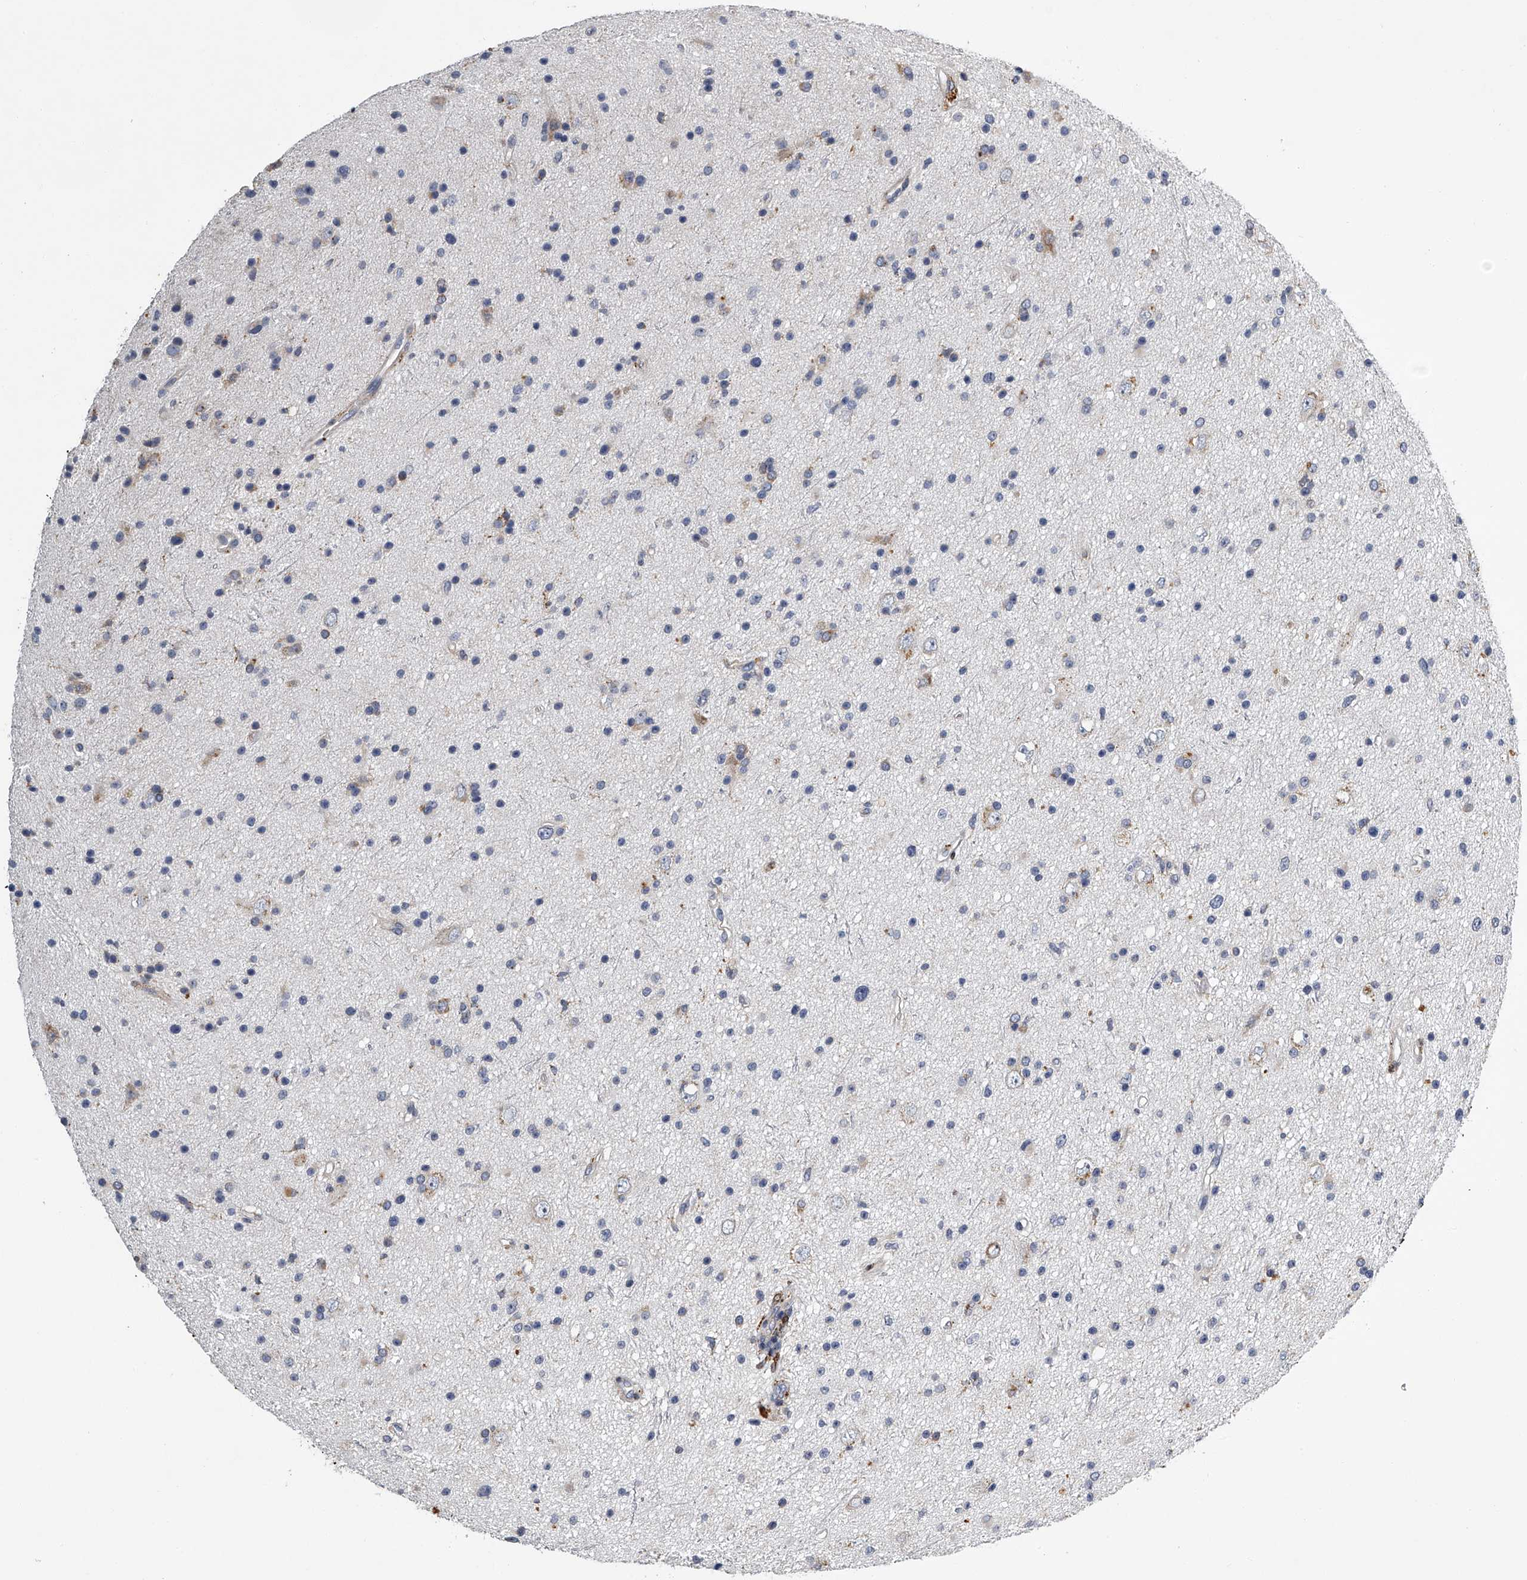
{"staining": {"intensity": "negative", "quantity": "none", "location": "none"}, "tissue": "glioma", "cell_type": "Tumor cells", "image_type": "cancer", "snomed": [{"axis": "morphology", "description": "Glioma, malignant, Low grade"}, {"axis": "topography", "description": "Cerebral cortex"}], "caption": "Image shows no protein expression in tumor cells of glioma tissue.", "gene": "TMEM63C", "patient": {"sex": "female", "age": 39}}